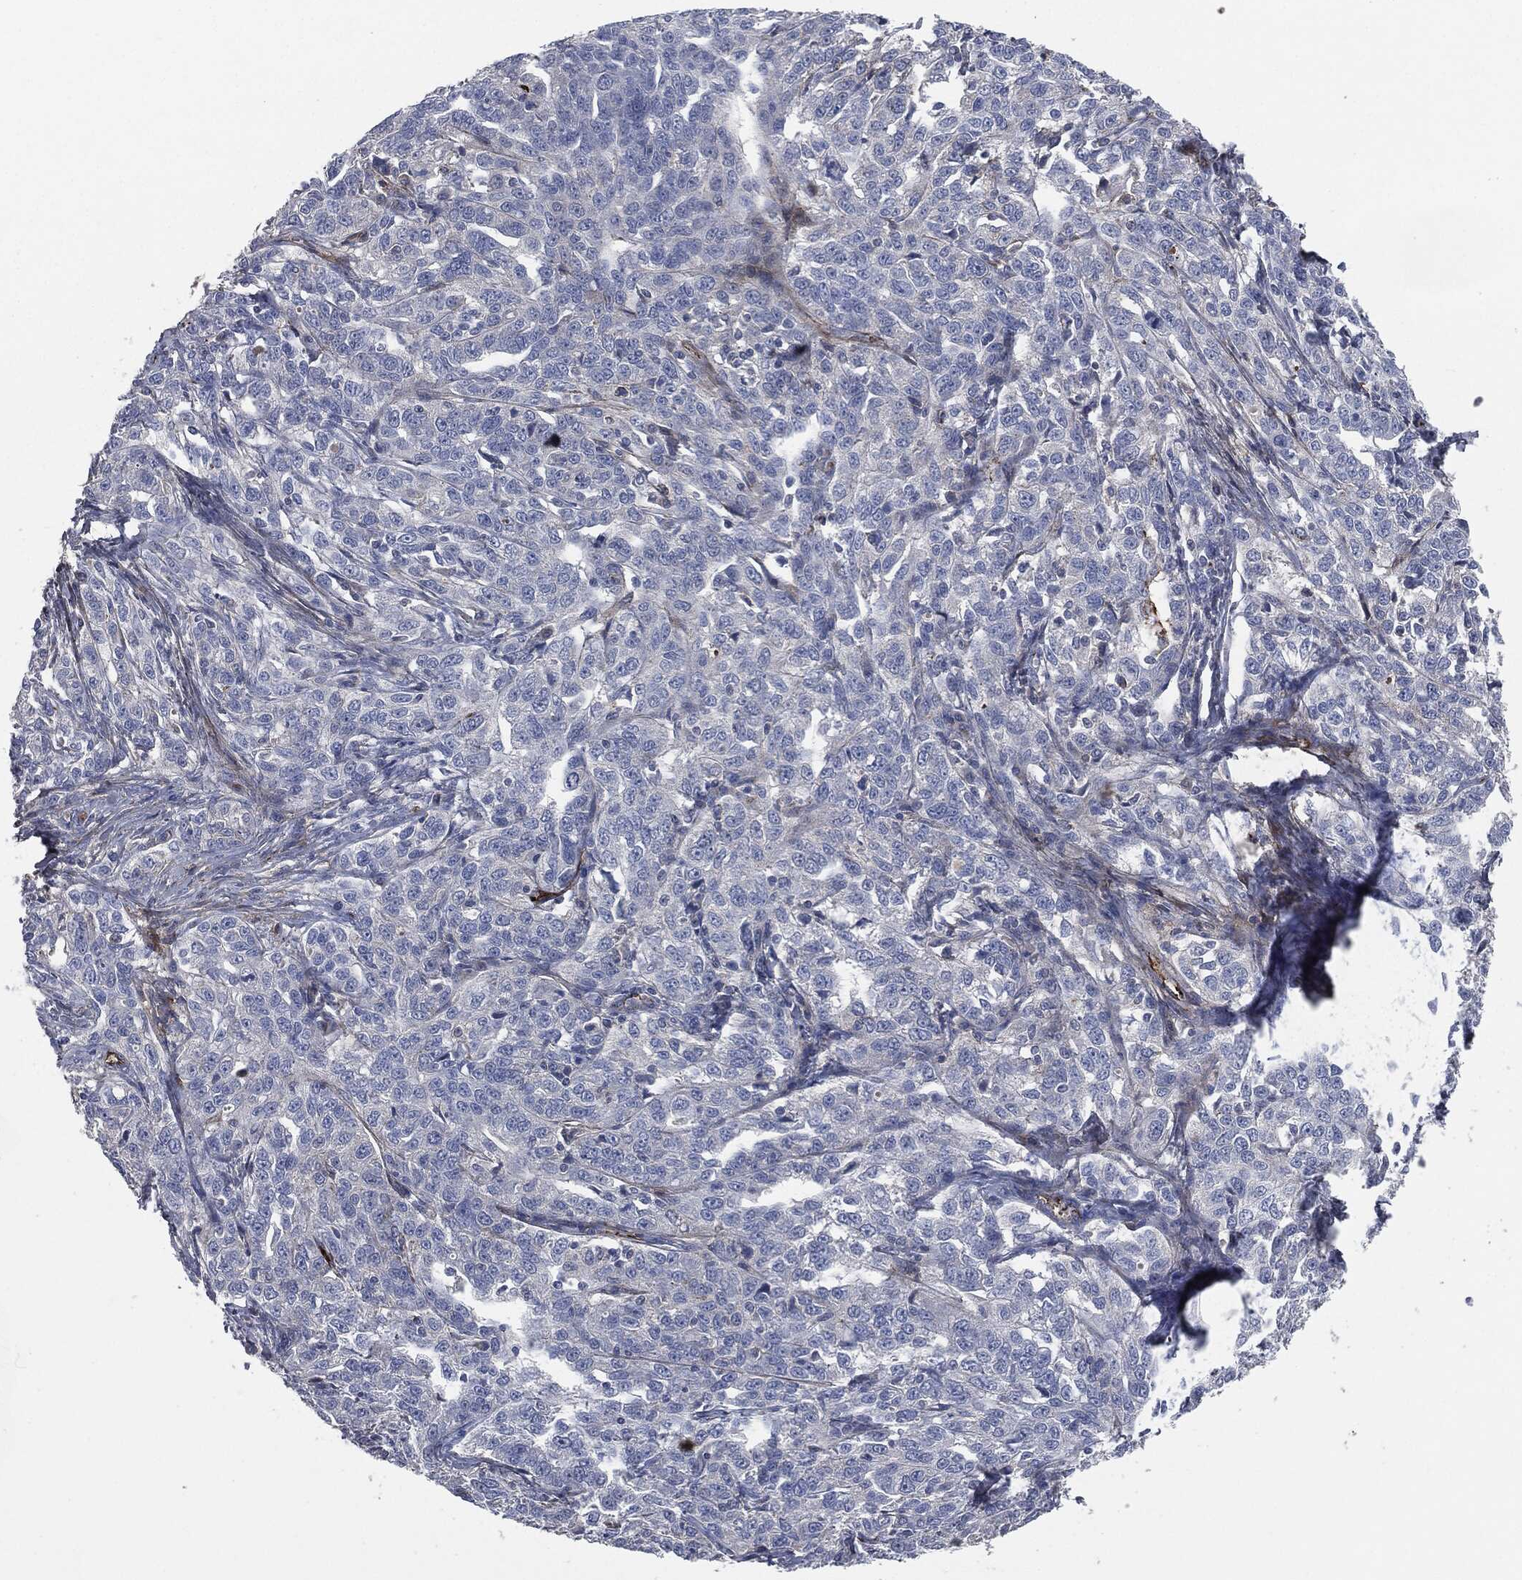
{"staining": {"intensity": "negative", "quantity": "none", "location": "none"}, "tissue": "ovarian cancer", "cell_type": "Tumor cells", "image_type": "cancer", "snomed": [{"axis": "morphology", "description": "Cystadenocarcinoma, serous, NOS"}, {"axis": "topography", "description": "Ovary"}], "caption": "This is an IHC photomicrograph of human ovarian cancer (serous cystadenocarcinoma). There is no positivity in tumor cells.", "gene": "APOB", "patient": {"sex": "female", "age": 71}}